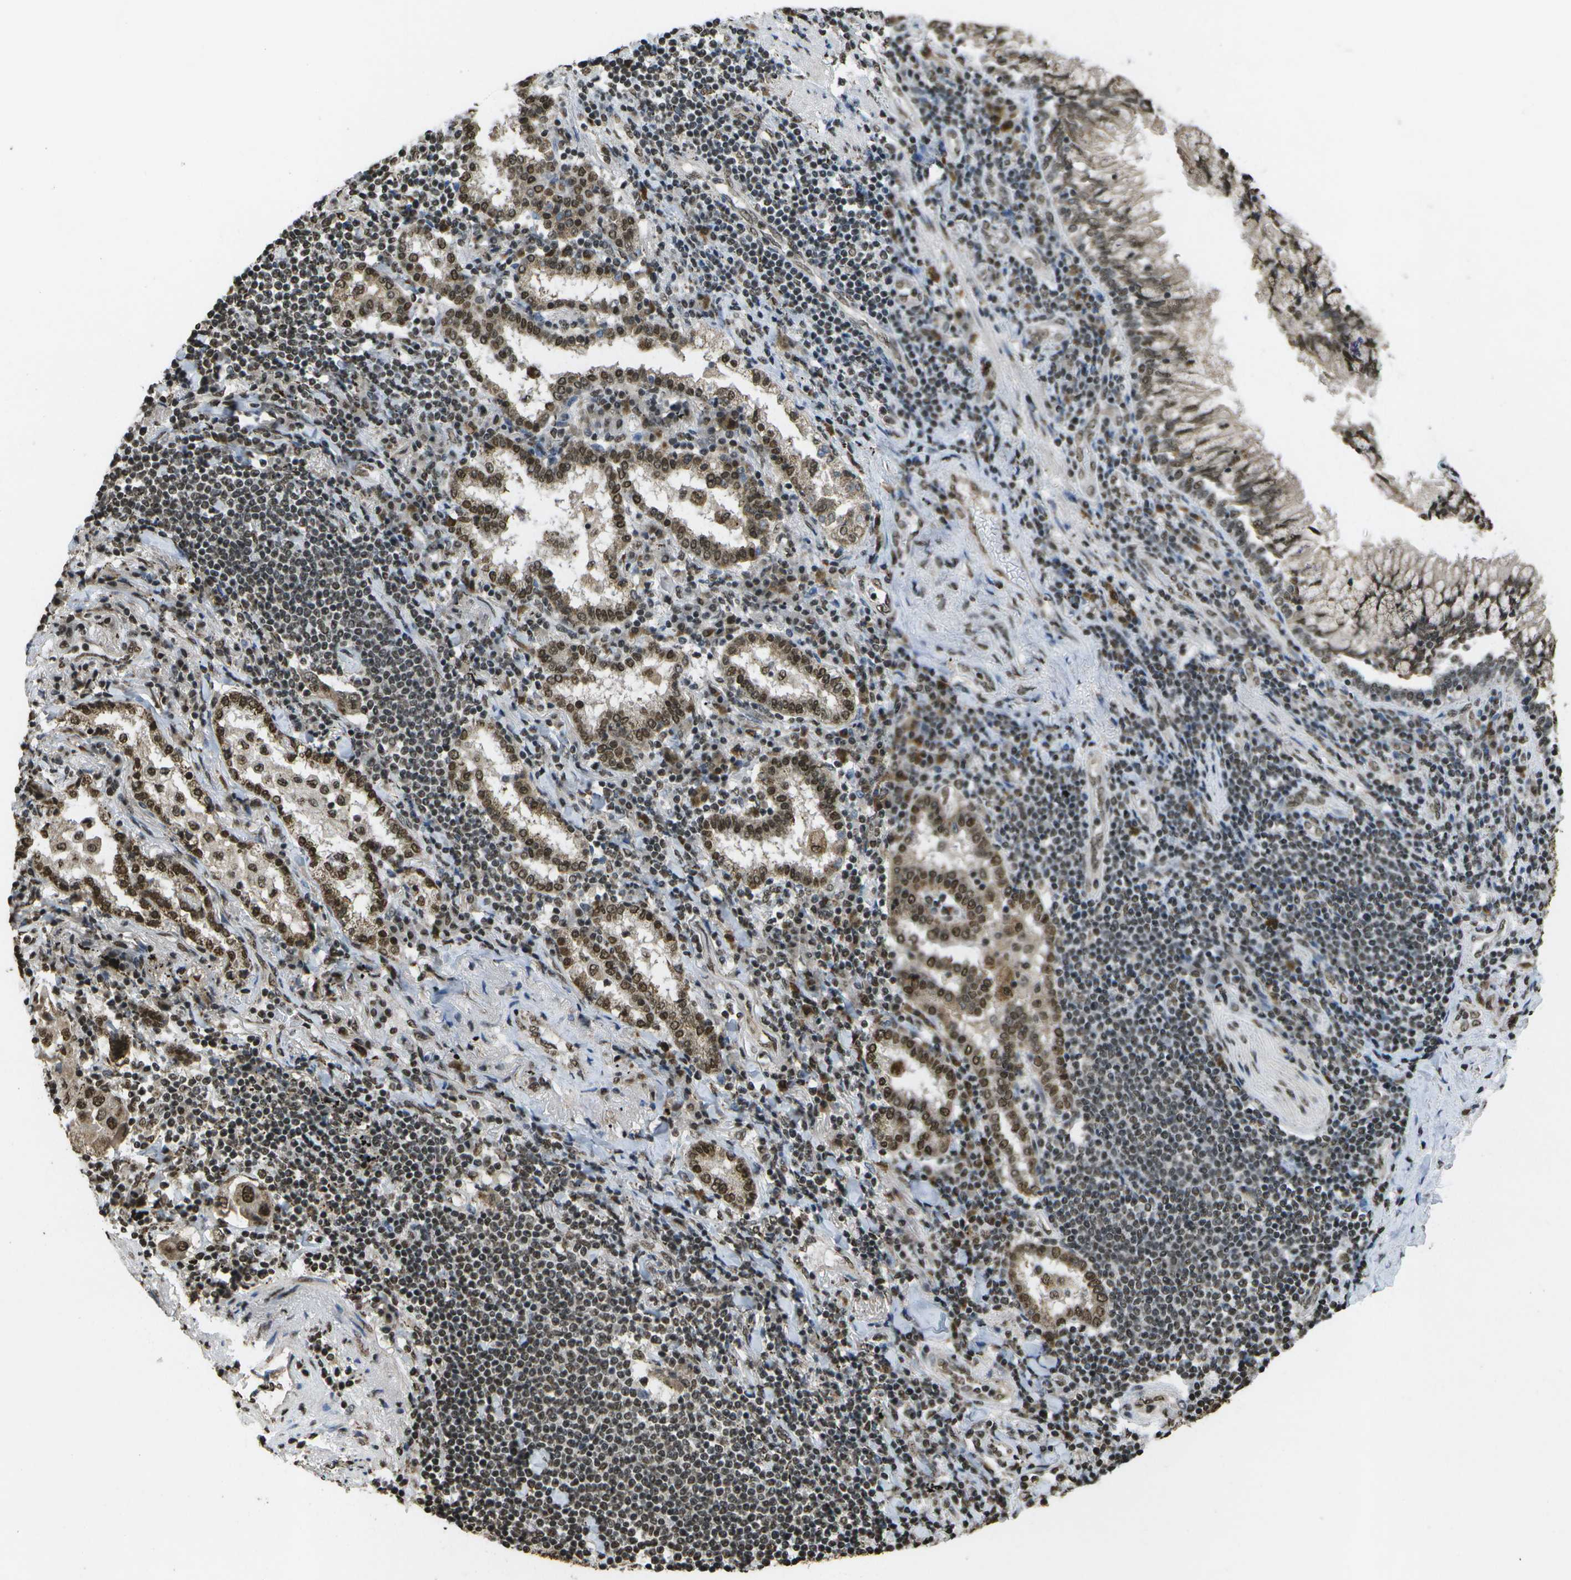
{"staining": {"intensity": "strong", "quantity": ">75%", "location": "nuclear"}, "tissue": "lung cancer", "cell_type": "Tumor cells", "image_type": "cancer", "snomed": [{"axis": "morphology", "description": "Adenocarcinoma, NOS"}, {"axis": "topography", "description": "Lung"}], "caption": "The histopathology image exhibits immunohistochemical staining of lung cancer (adenocarcinoma). There is strong nuclear staining is present in about >75% of tumor cells.", "gene": "SPEN", "patient": {"sex": "female", "age": 65}}